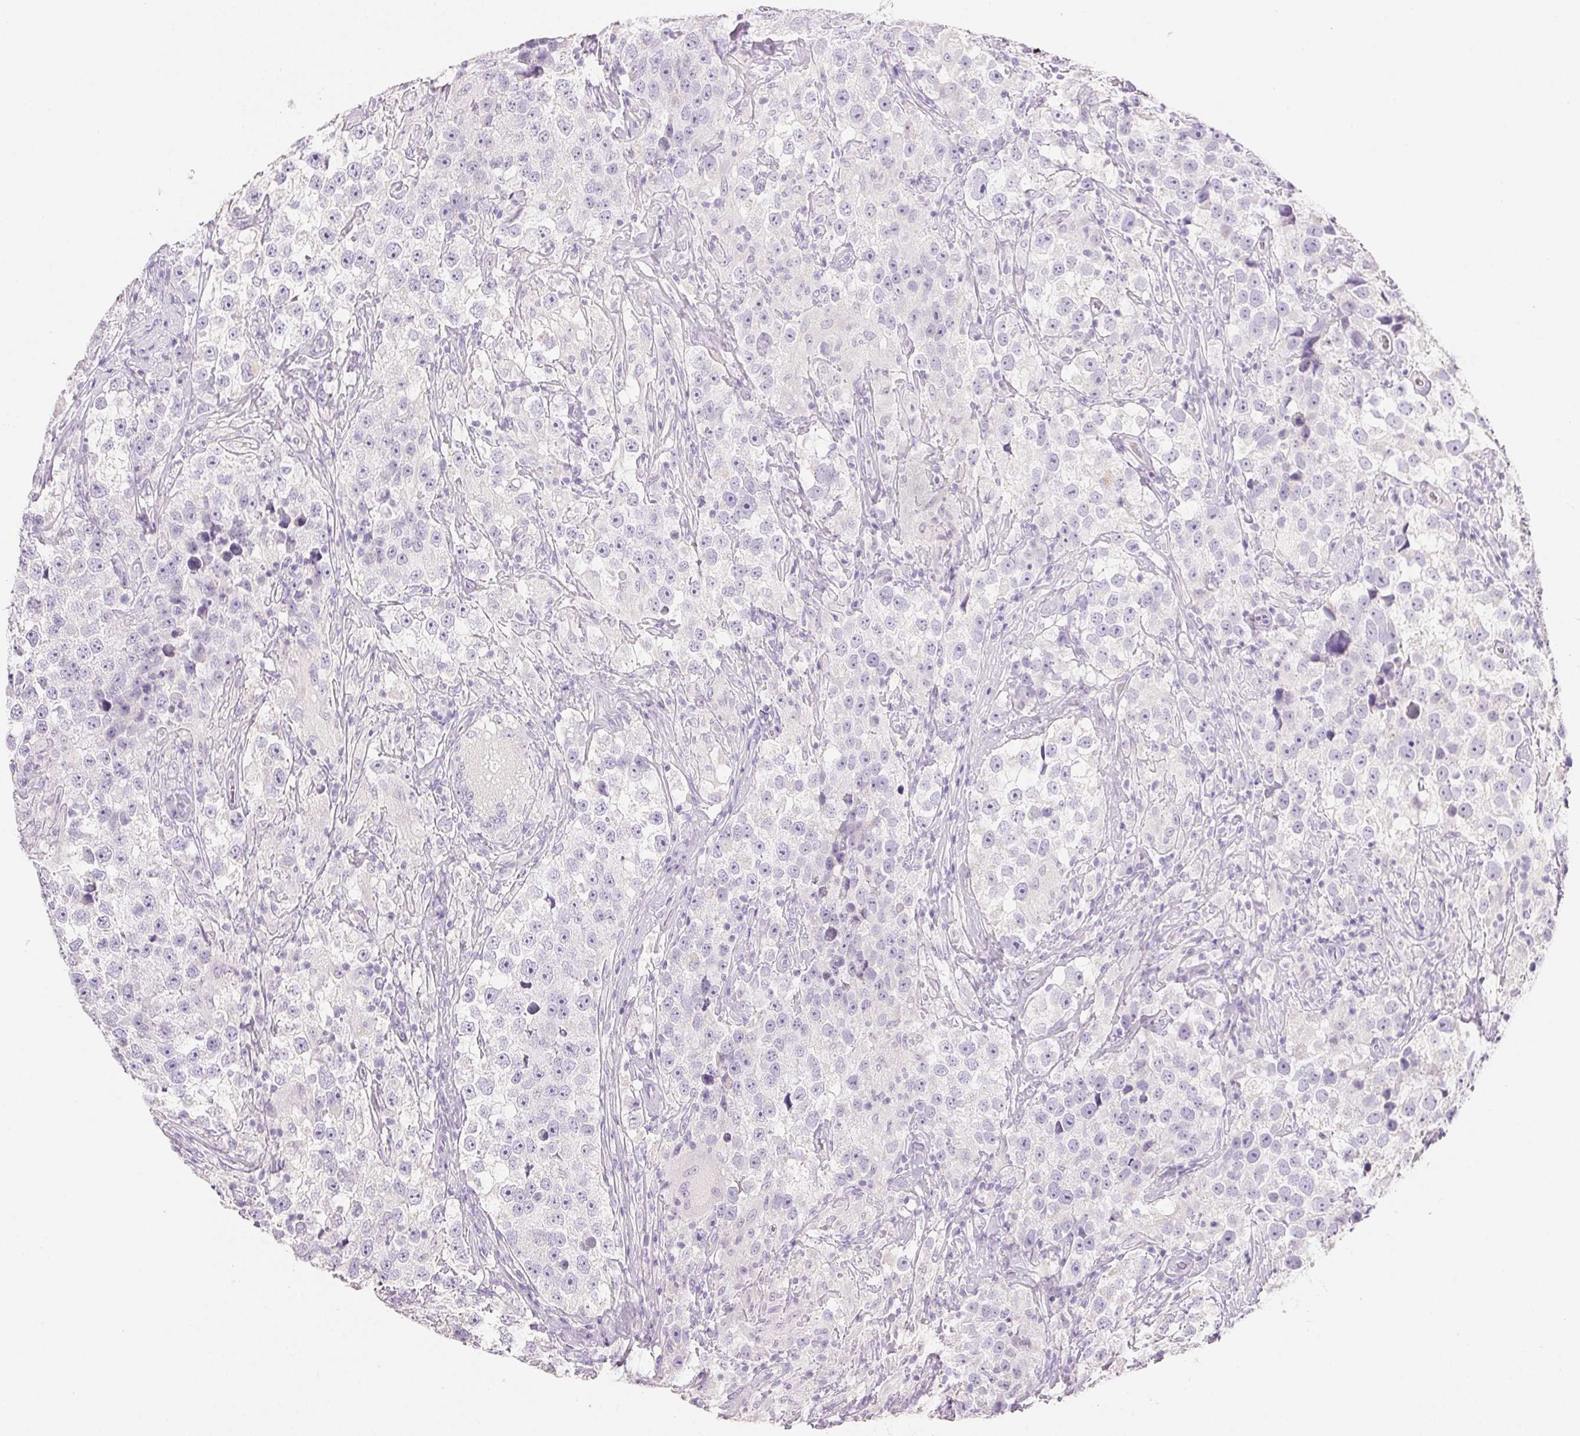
{"staining": {"intensity": "negative", "quantity": "none", "location": "none"}, "tissue": "testis cancer", "cell_type": "Tumor cells", "image_type": "cancer", "snomed": [{"axis": "morphology", "description": "Seminoma, NOS"}, {"axis": "topography", "description": "Testis"}], "caption": "This is an IHC histopathology image of human seminoma (testis). There is no expression in tumor cells.", "gene": "KCNE2", "patient": {"sex": "male", "age": 46}}